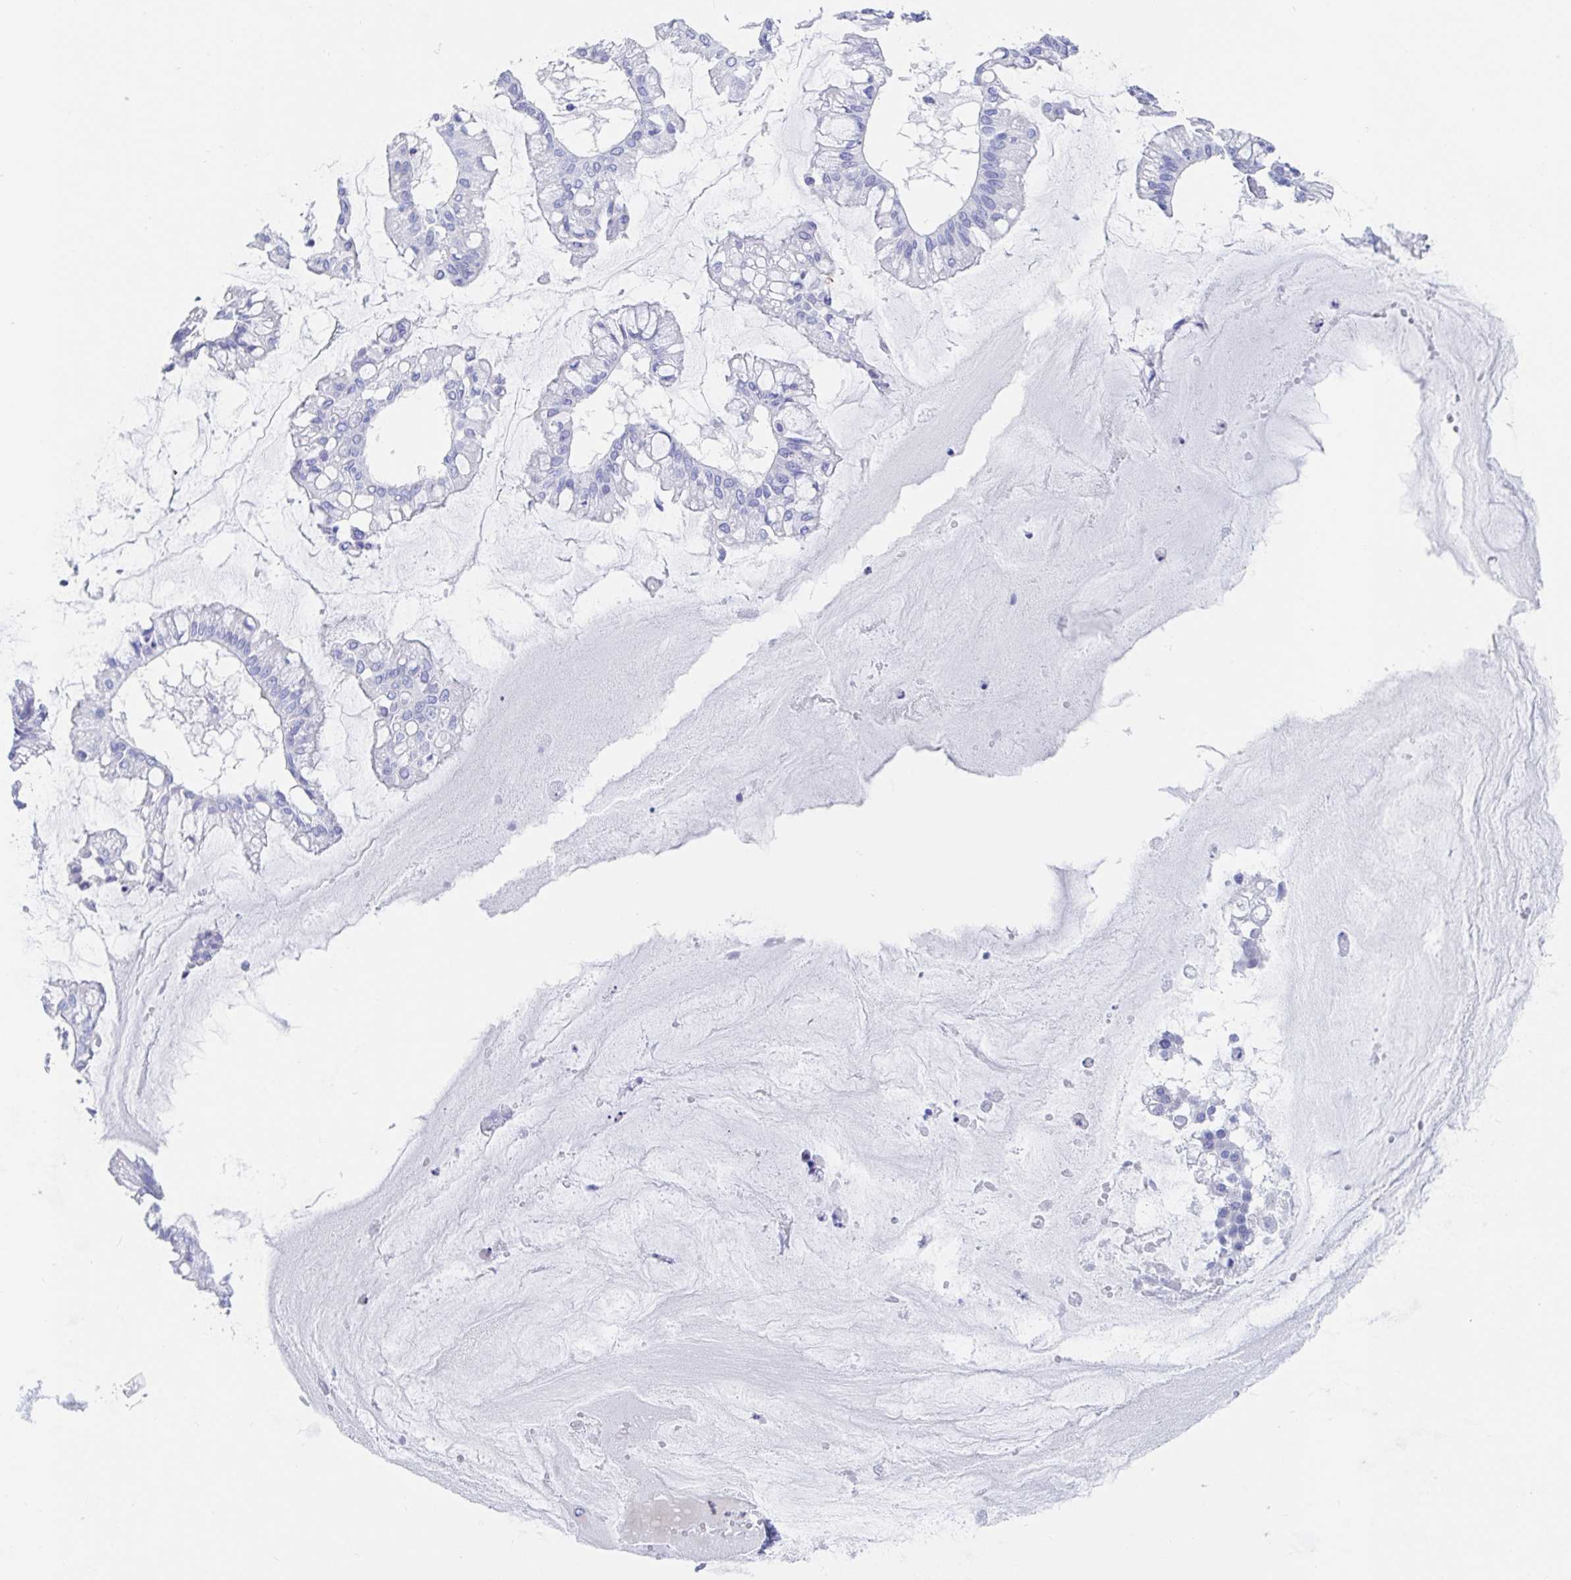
{"staining": {"intensity": "negative", "quantity": "none", "location": "none"}, "tissue": "ovarian cancer", "cell_type": "Tumor cells", "image_type": "cancer", "snomed": [{"axis": "morphology", "description": "Cystadenocarcinoma, mucinous, NOS"}, {"axis": "topography", "description": "Ovary"}], "caption": "Tumor cells show no significant protein expression in ovarian cancer.", "gene": "PACSIN1", "patient": {"sex": "female", "age": 73}}